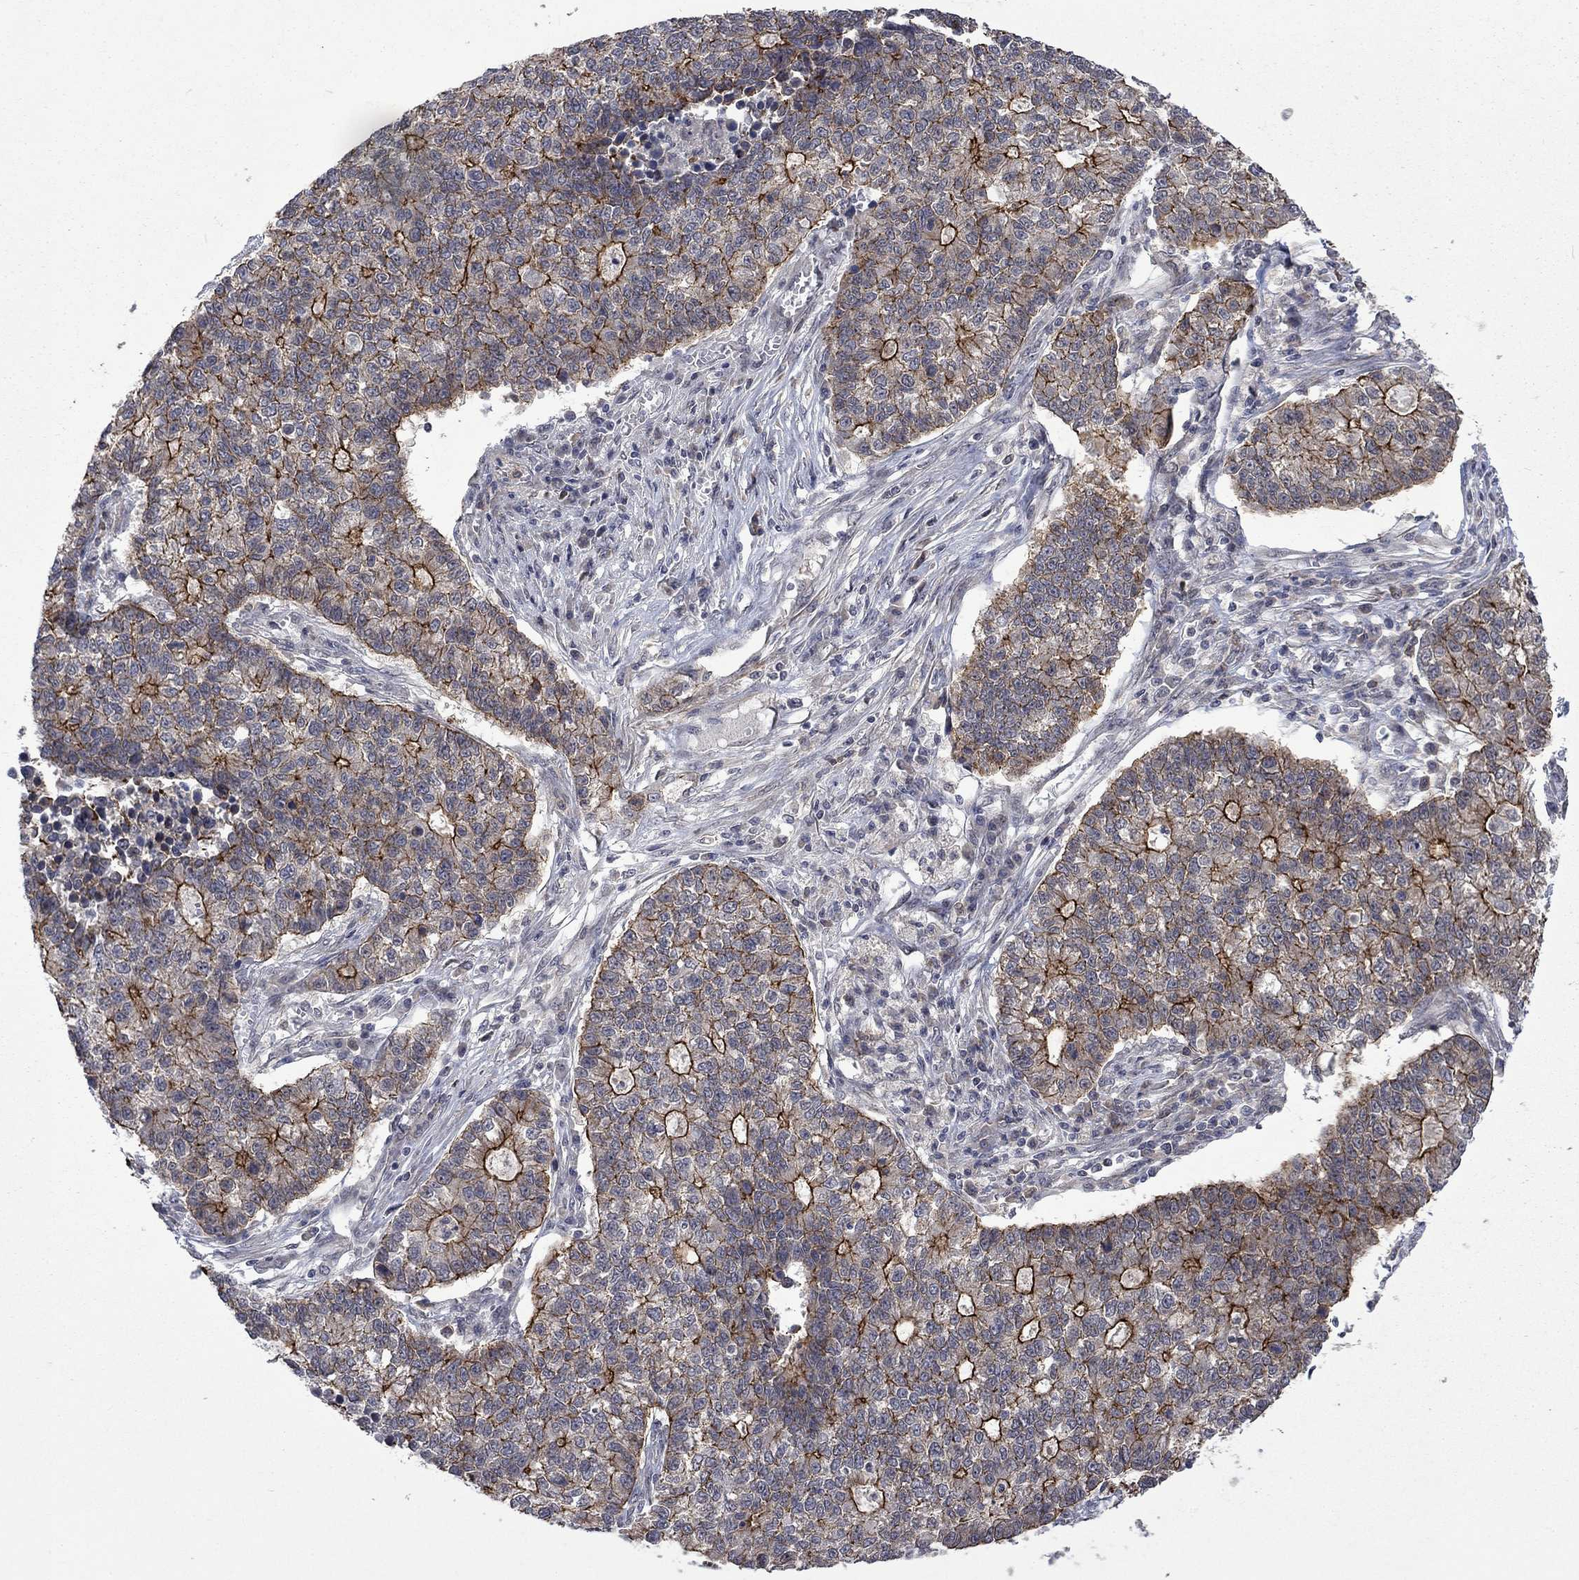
{"staining": {"intensity": "strong", "quantity": "25%-75%", "location": "cytoplasmic/membranous"}, "tissue": "lung cancer", "cell_type": "Tumor cells", "image_type": "cancer", "snomed": [{"axis": "morphology", "description": "Adenocarcinoma, NOS"}, {"axis": "topography", "description": "Lung"}], "caption": "Immunohistochemistry photomicrograph of neoplastic tissue: human lung cancer (adenocarcinoma) stained using IHC exhibits high levels of strong protein expression localized specifically in the cytoplasmic/membranous of tumor cells, appearing as a cytoplasmic/membranous brown color.", "gene": "PPP1R9A", "patient": {"sex": "male", "age": 57}}